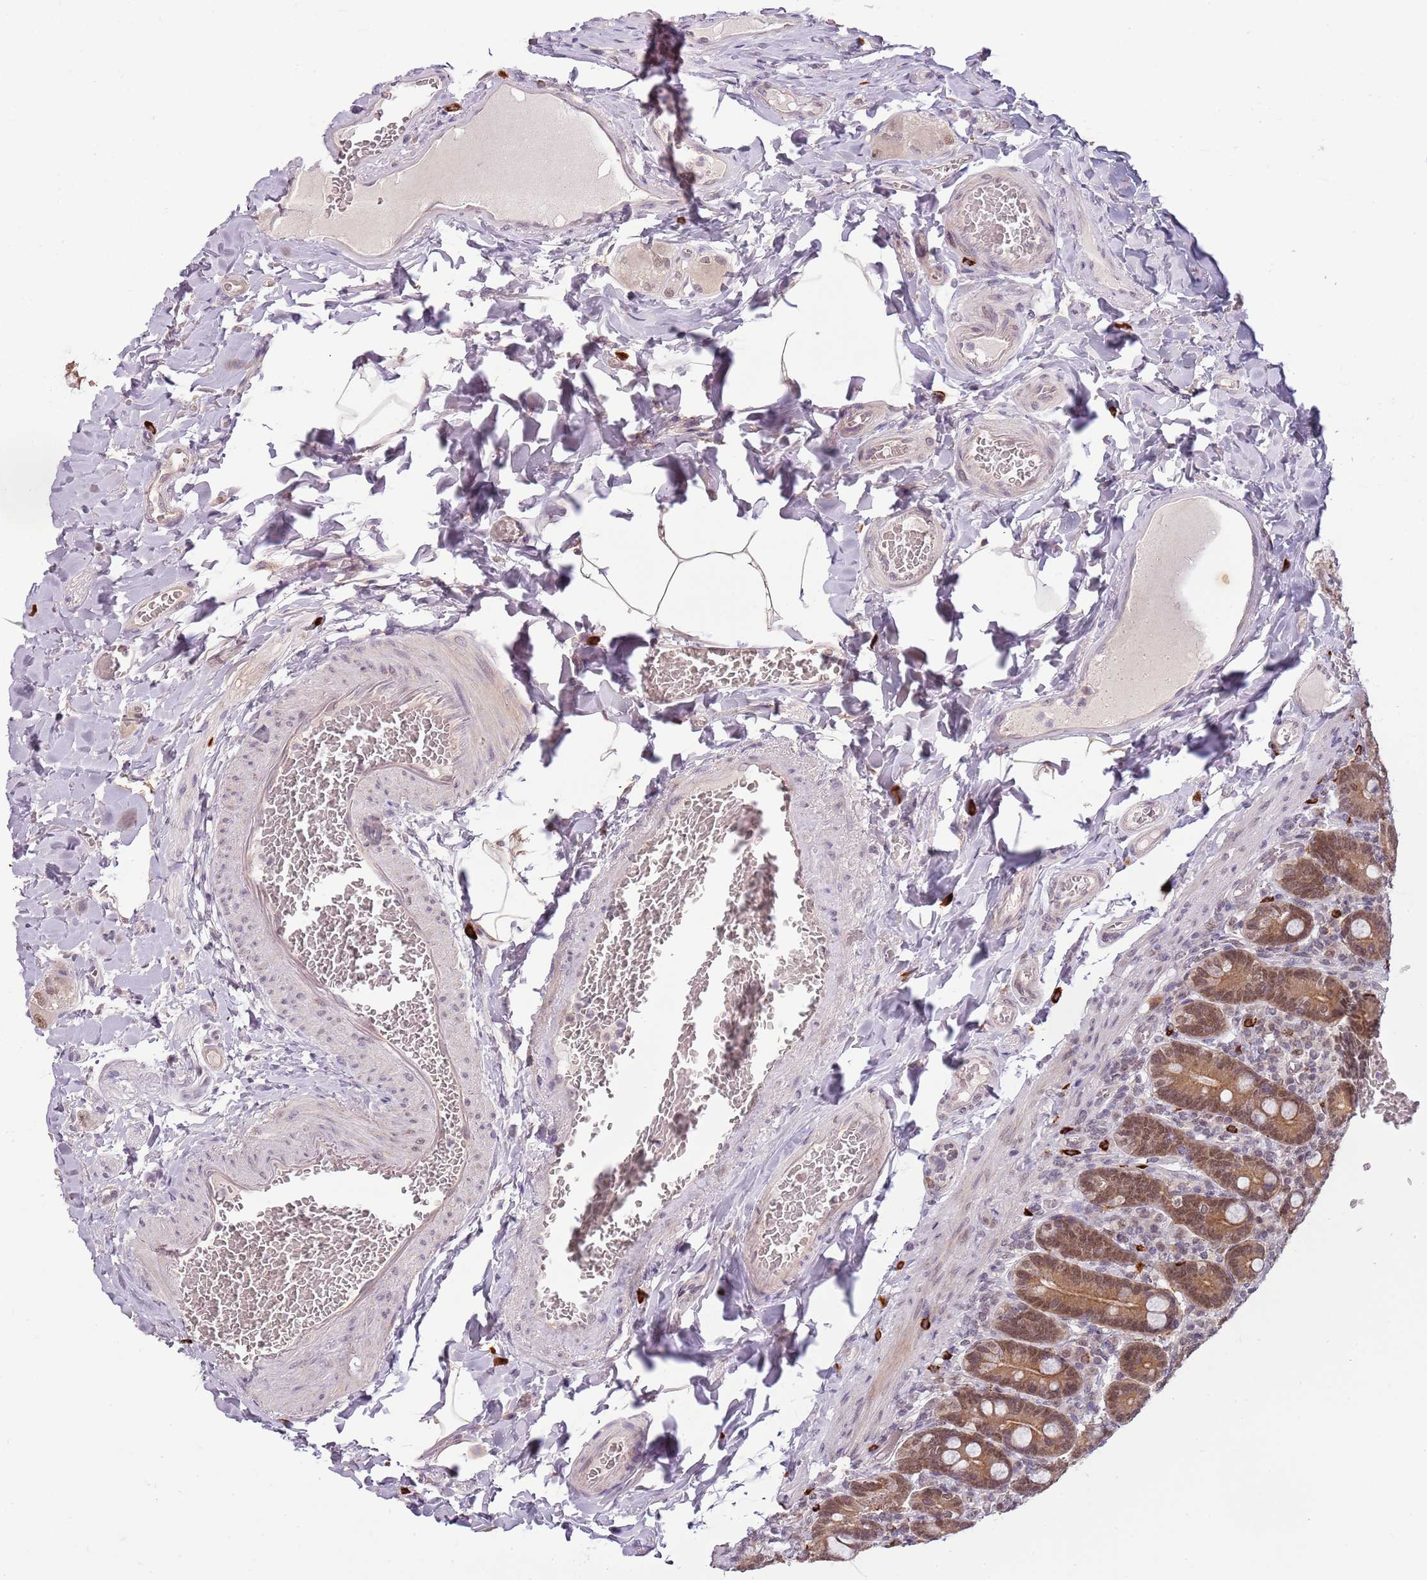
{"staining": {"intensity": "strong", "quantity": ">75%", "location": "cytoplasmic/membranous,nuclear"}, "tissue": "duodenum", "cell_type": "Glandular cells", "image_type": "normal", "snomed": [{"axis": "morphology", "description": "Normal tissue, NOS"}, {"axis": "topography", "description": "Duodenum"}], "caption": "Immunohistochemical staining of normal duodenum demonstrates strong cytoplasmic/membranous,nuclear protein staining in approximately >75% of glandular cells. The staining was performed using DAB to visualize the protein expression in brown, while the nuclei were stained in blue with hematoxylin (Magnification: 20x).", "gene": "FAM120AOS", "patient": {"sex": "female", "age": 62}}